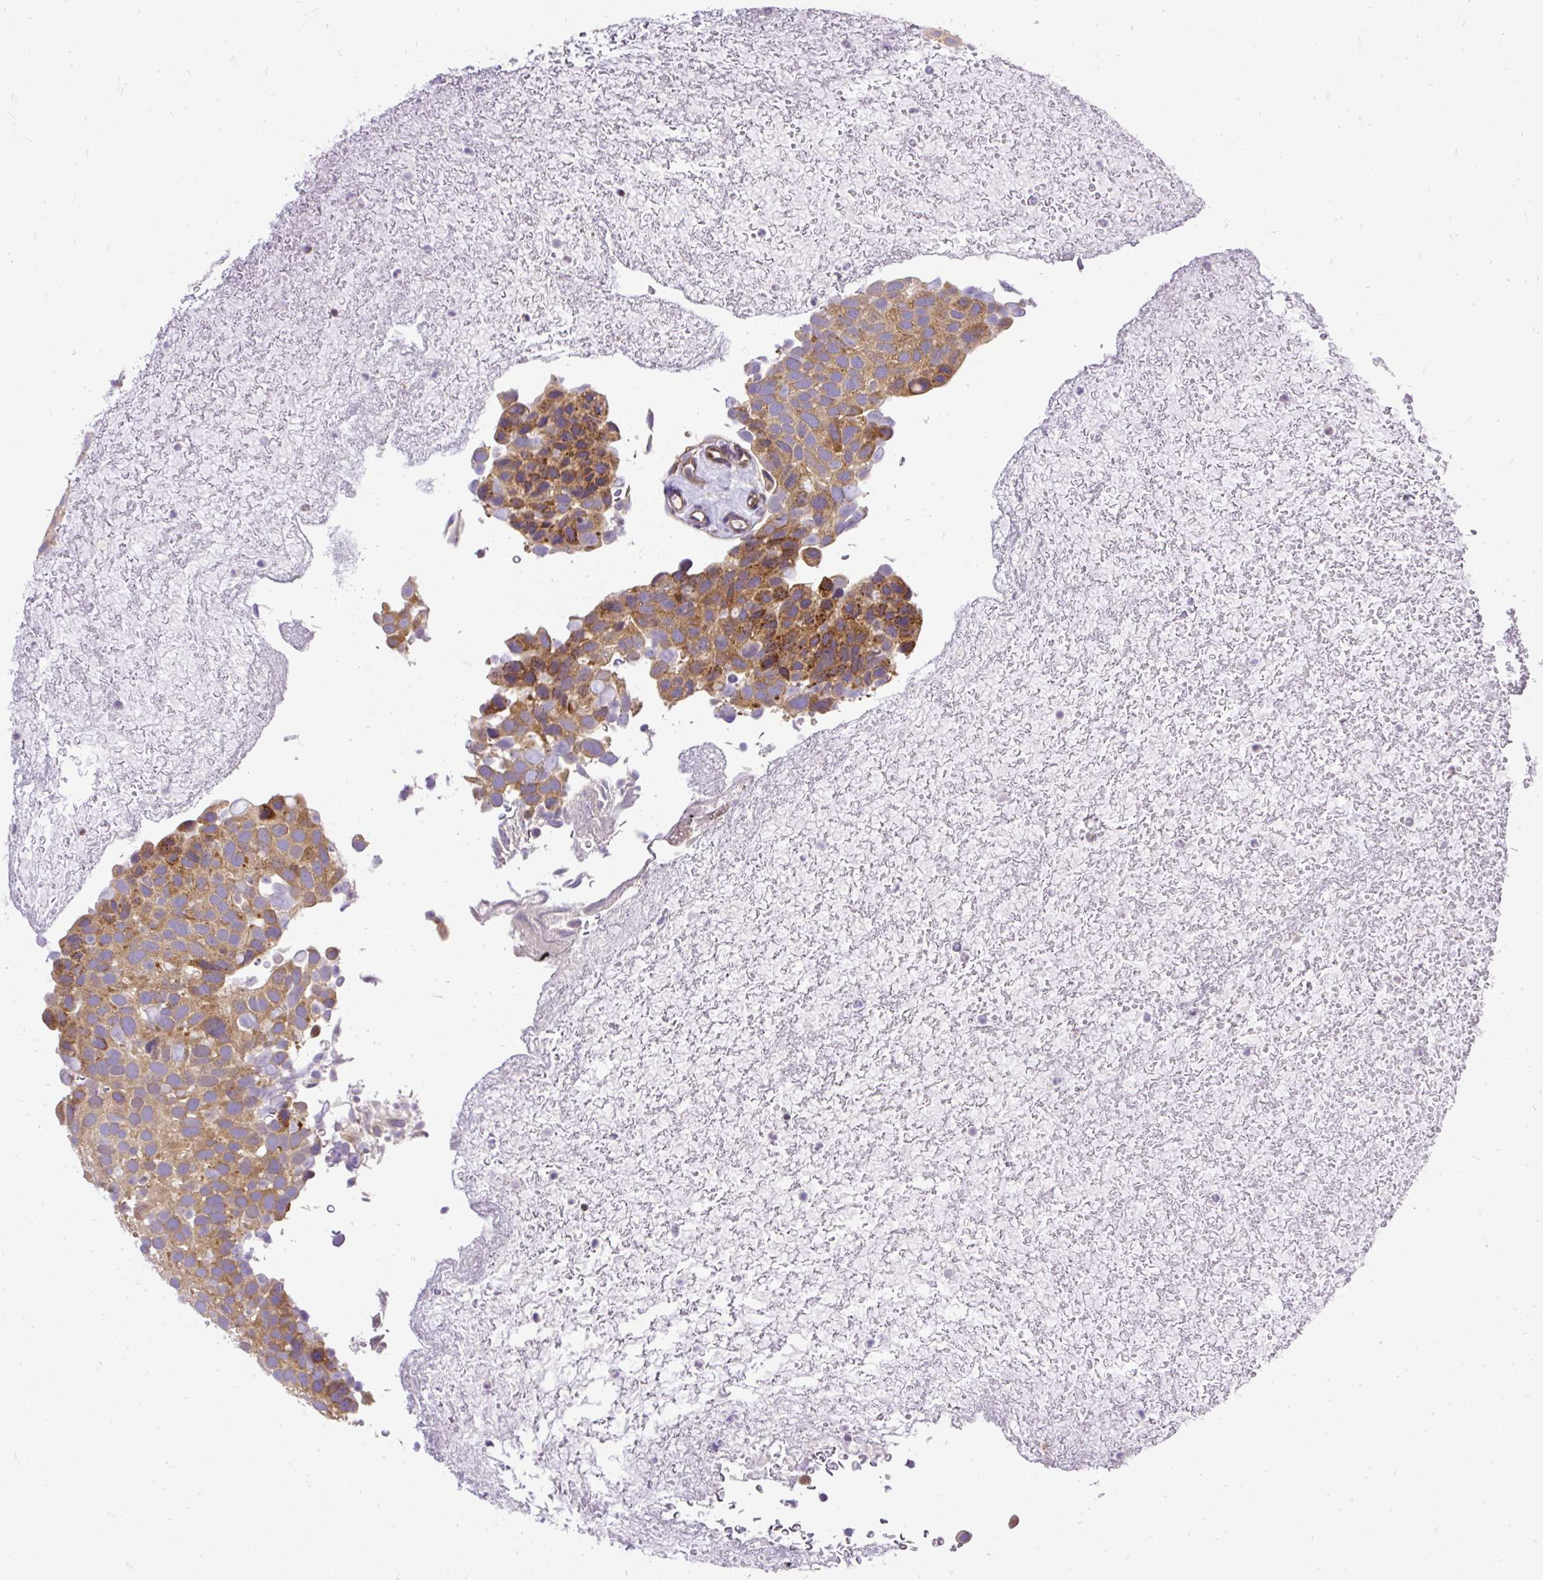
{"staining": {"intensity": "moderate", "quantity": ">75%", "location": "cytoplasmic/membranous"}, "tissue": "urothelial cancer", "cell_type": "Tumor cells", "image_type": "cancer", "snomed": [{"axis": "morphology", "description": "Urothelial carcinoma, Low grade"}, {"axis": "topography", "description": "Urinary bladder"}], "caption": "IHC photomicrograph of neoplastic tissue: human low-grade urothelial carcinoma stained using immunohistochemistry (IHC) exhibits medium levels of moderate protein expression localized specifically in the cytoplasmic/membranous of tumor cells, appearing as a cytoplasmic/membranous brown color.", "gene": "TRIM17", "patient": {"sex": "male", "age": 78}}